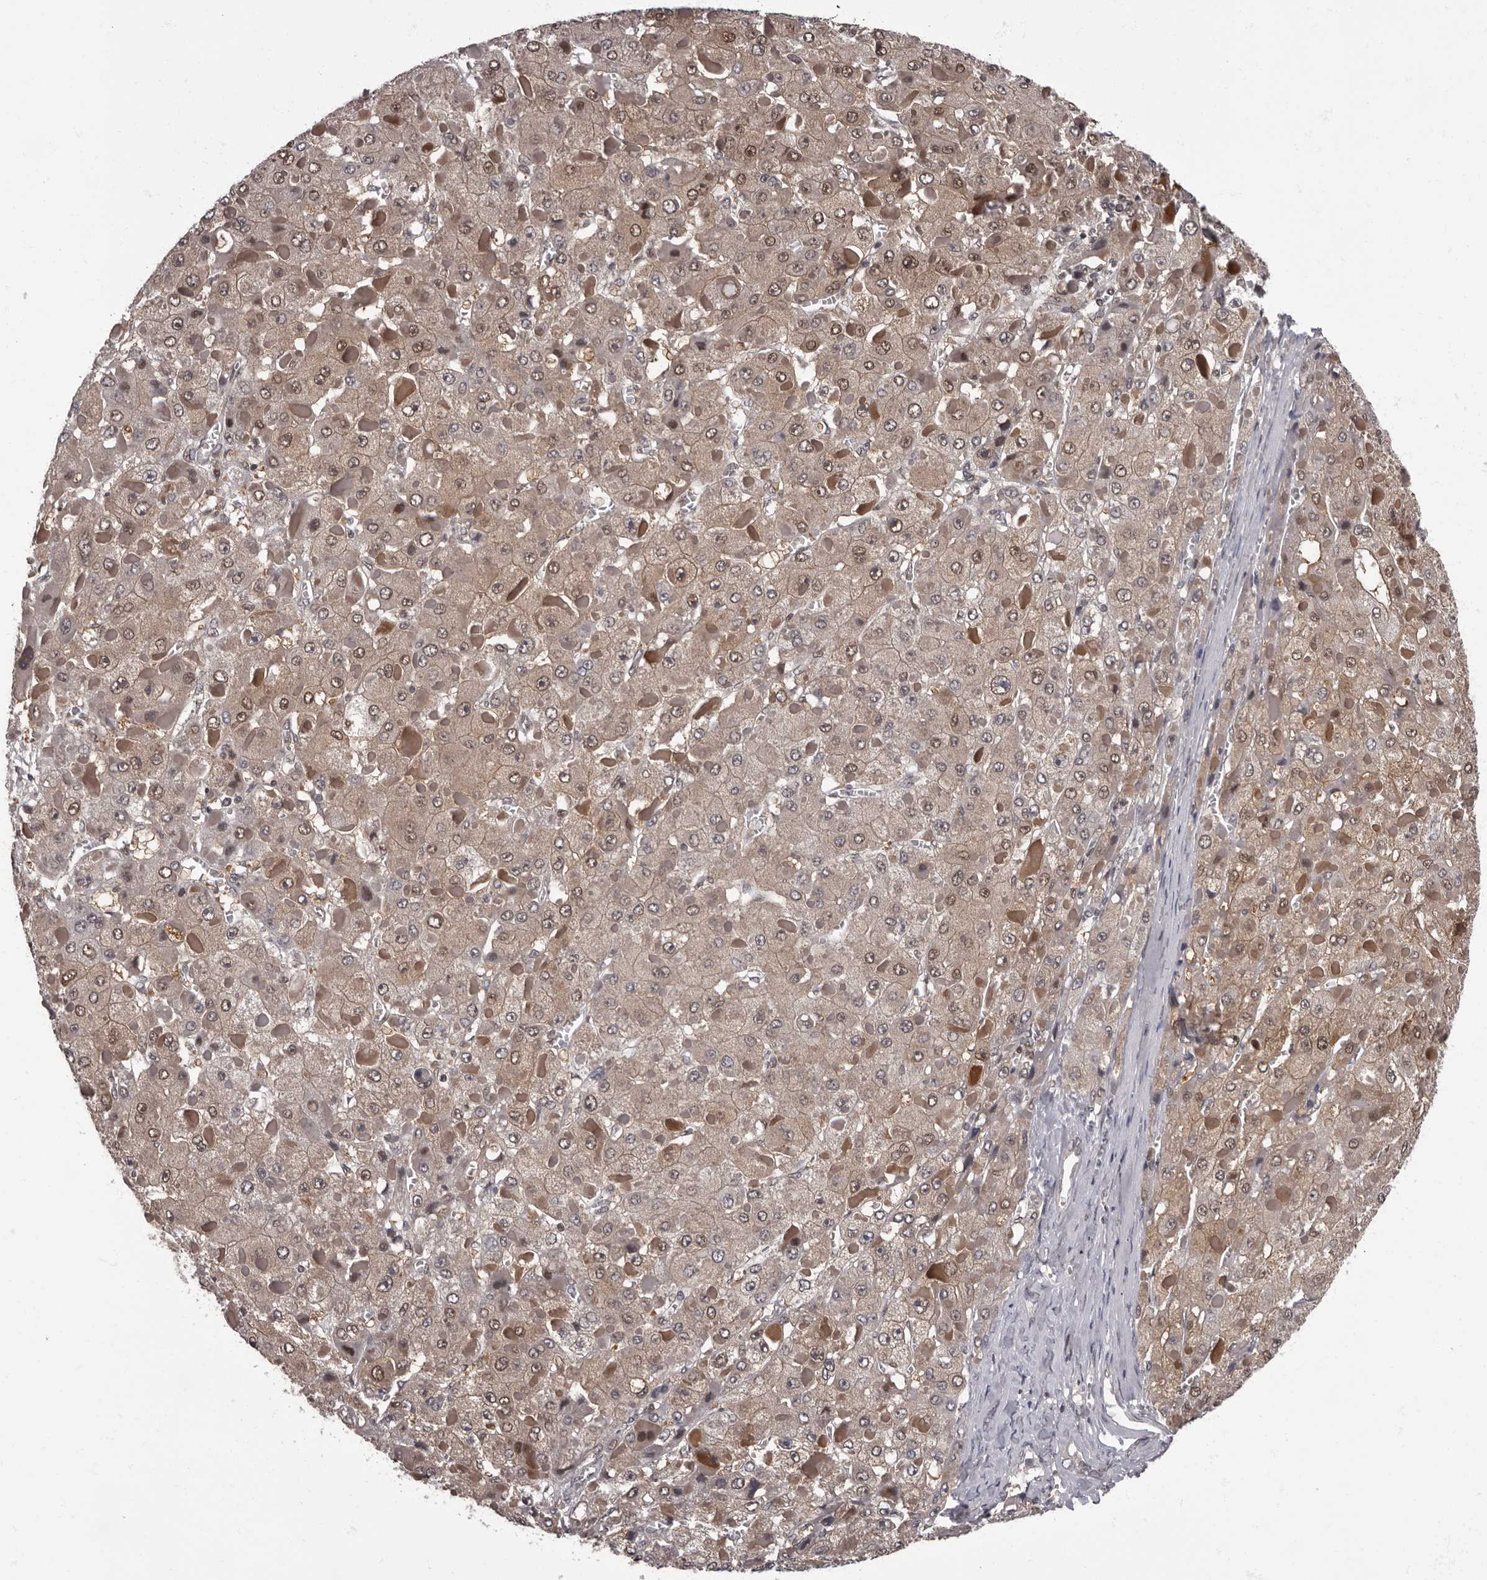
{"staining": {"intensity": "weak", "quantity": ">75%", "location": "cytoplasmic/membranous,nuclear"}, "tissue": "liver cancer", "cell_type": "Tumor cells", "image_type": "cancer", "snomed": [{"axis": "morphology", "description": "Carcinoma, Hepatocellular, NOS"}, {"axis": "topography", "description": "Liver"}], "caption": "This micrograph displays immunohistochemistry (IHC) staining of human liver cancer (hepatocellular carcinoma), with low weak cytoplasmic/membranous and nuclear positivity in approximately >75% of tumor cells.", "gene": "C1orf50", "patient": {"sex": "female", "age": 73}}